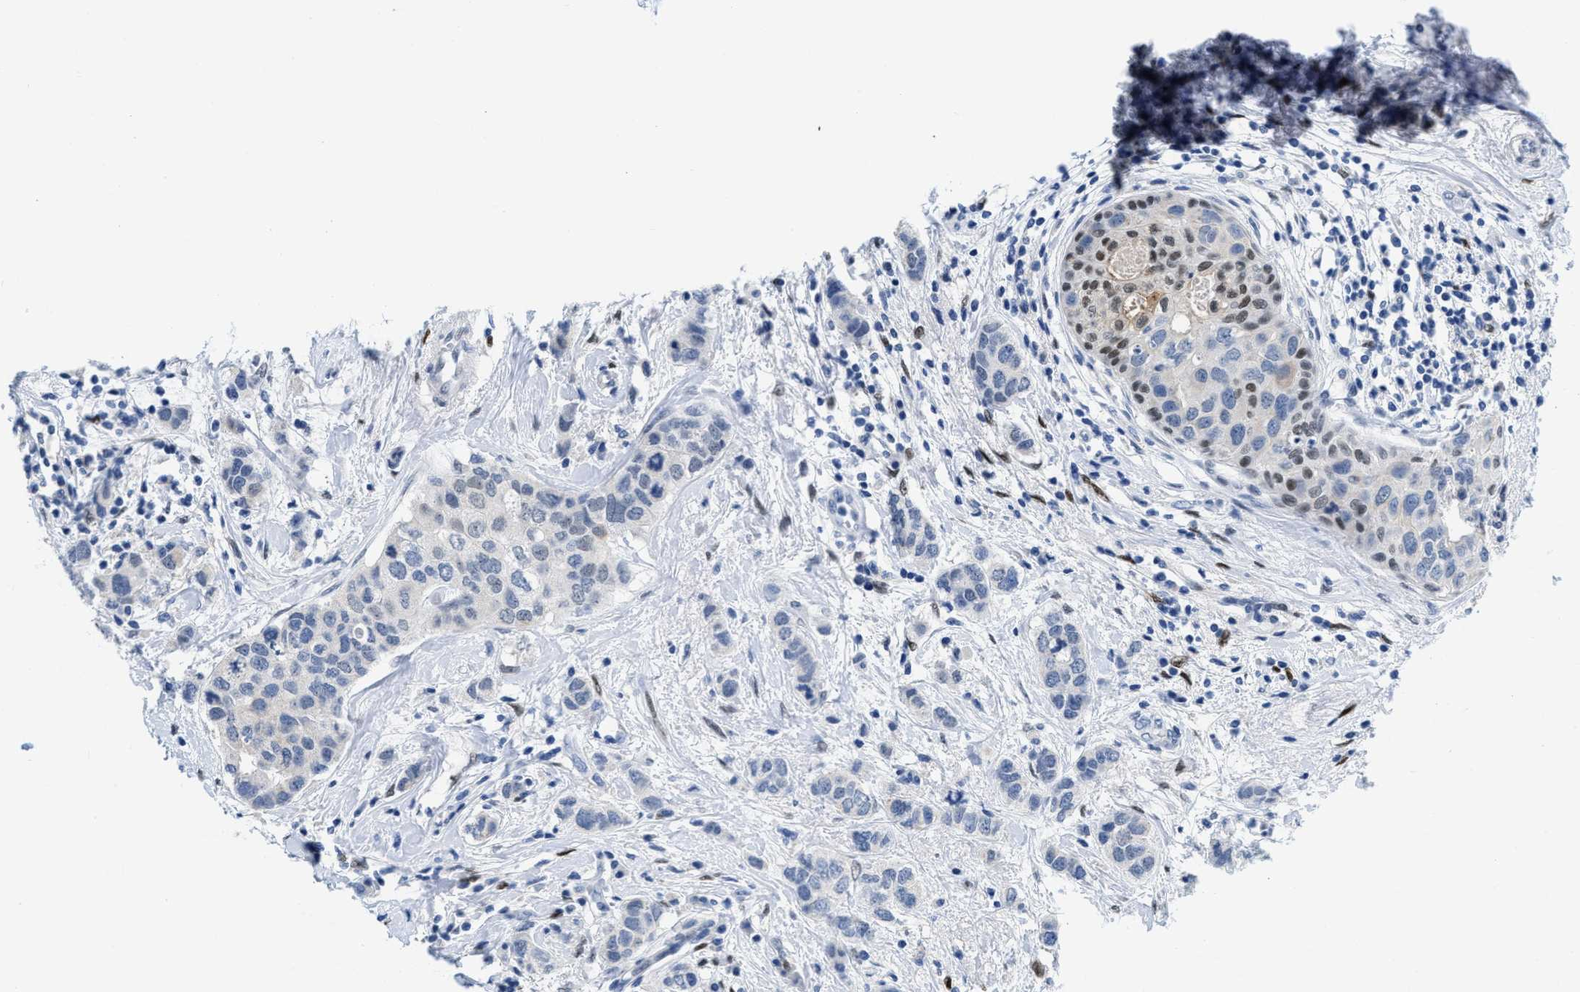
{"staining": {"intensity": "negative", "quantity": "none", "location": "none"}, "tissue": "breast cancer", "cell_type": "Tumor cells", "image_type": "cancer", "snomed": [{"axis": "morphology", "description": "Duct carcinoma"}, {"axis": "topography", "description": "Breast"}], "caption": "Immunohistochemistry photomicrograph of neoplastic tissue: breast cancer stained with DAB demonstrates no significant protein positivity in tumor cells.", "gene": "NFIX", "patient": {"sex": "female", "age": 50}}